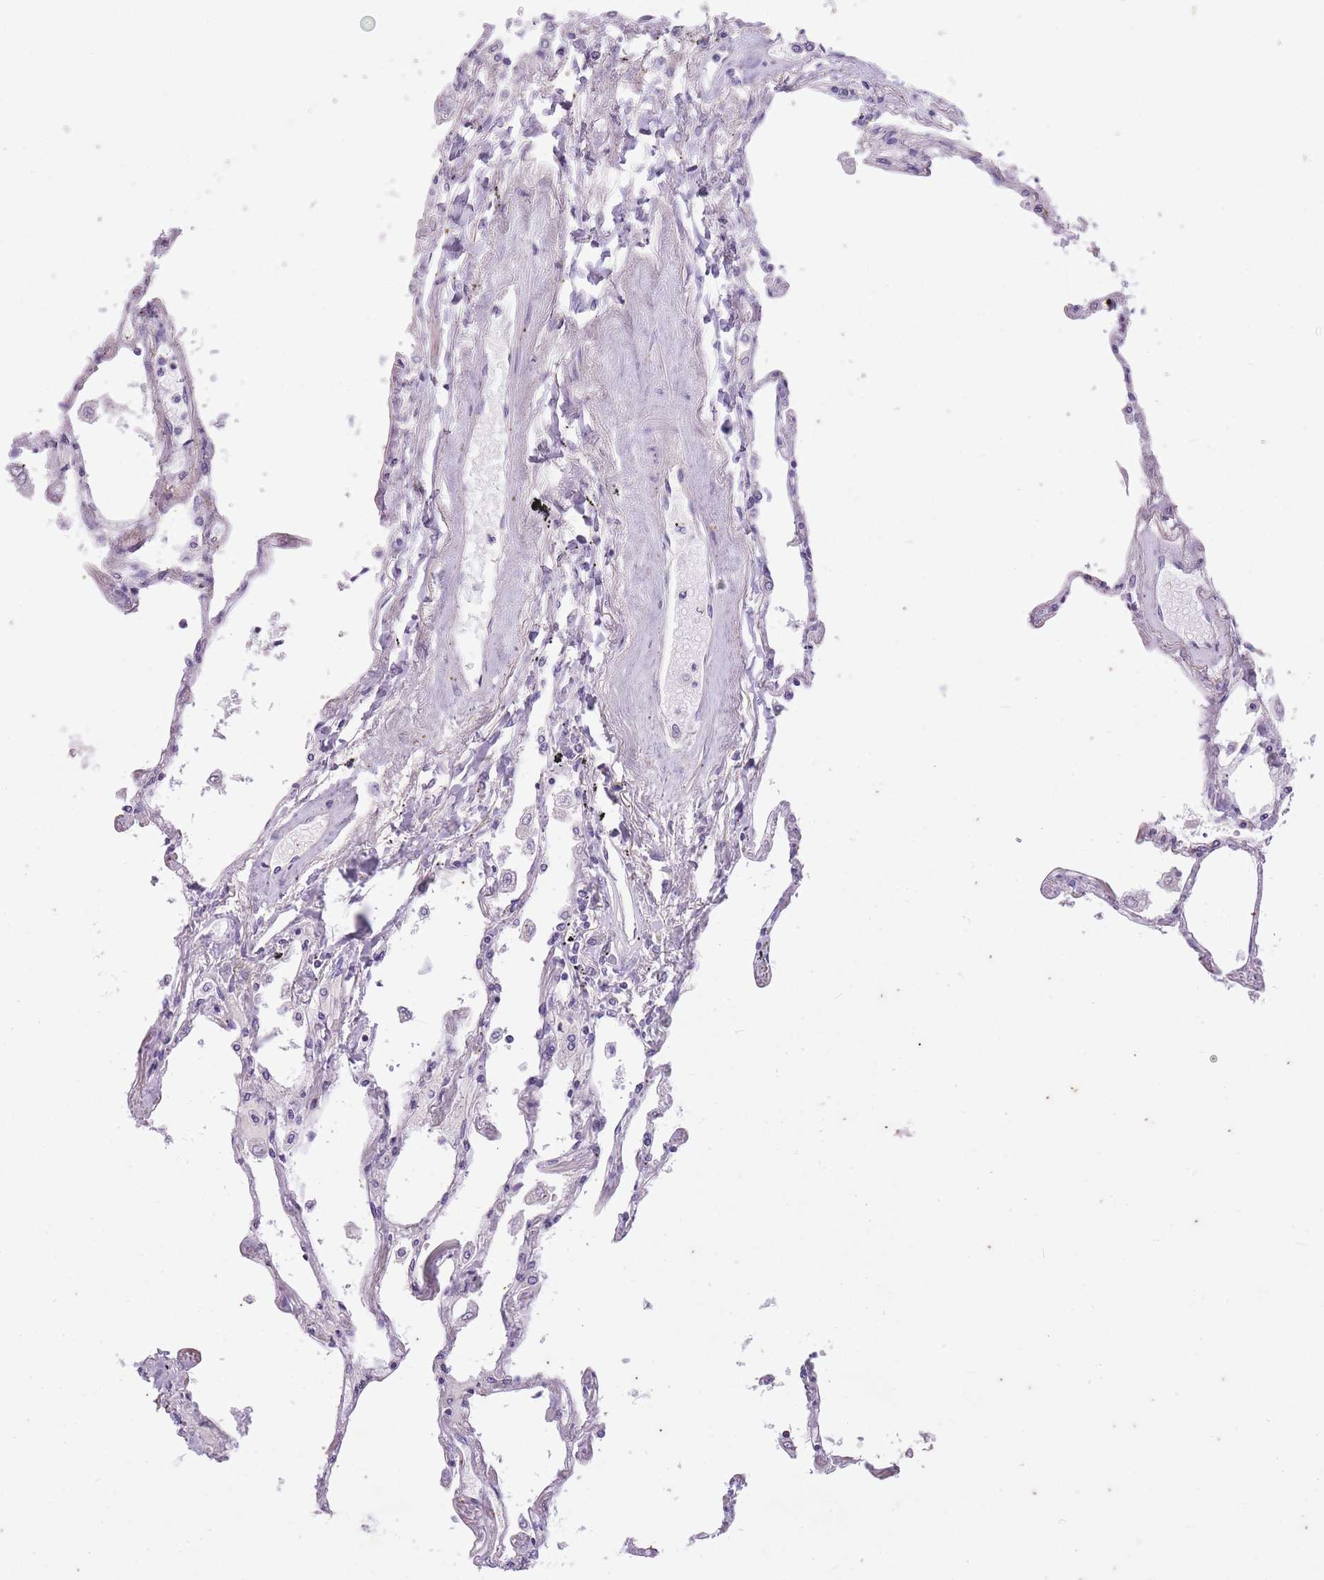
{"staining": {"intensity": "negative", "quantity": "none", "location": "none"}, "tissue": "lung", "cell_type": "Alveolar cells", "image_type": "normal", "snomed": [{"axis": "morphology", "description": "Normal tissue, NOS"}, {"axis": "topography", "description": "Lung"}], "caption": "Immunohistochemistry (IHC) micrograph of unremarkable lung: human lung stained with DAB reveals no significant protein staining in alveolar cells. Nuclei are stained in blue.", "gene": "CNTNAP3B", "patient": {"sex": "female", "age": 67}}